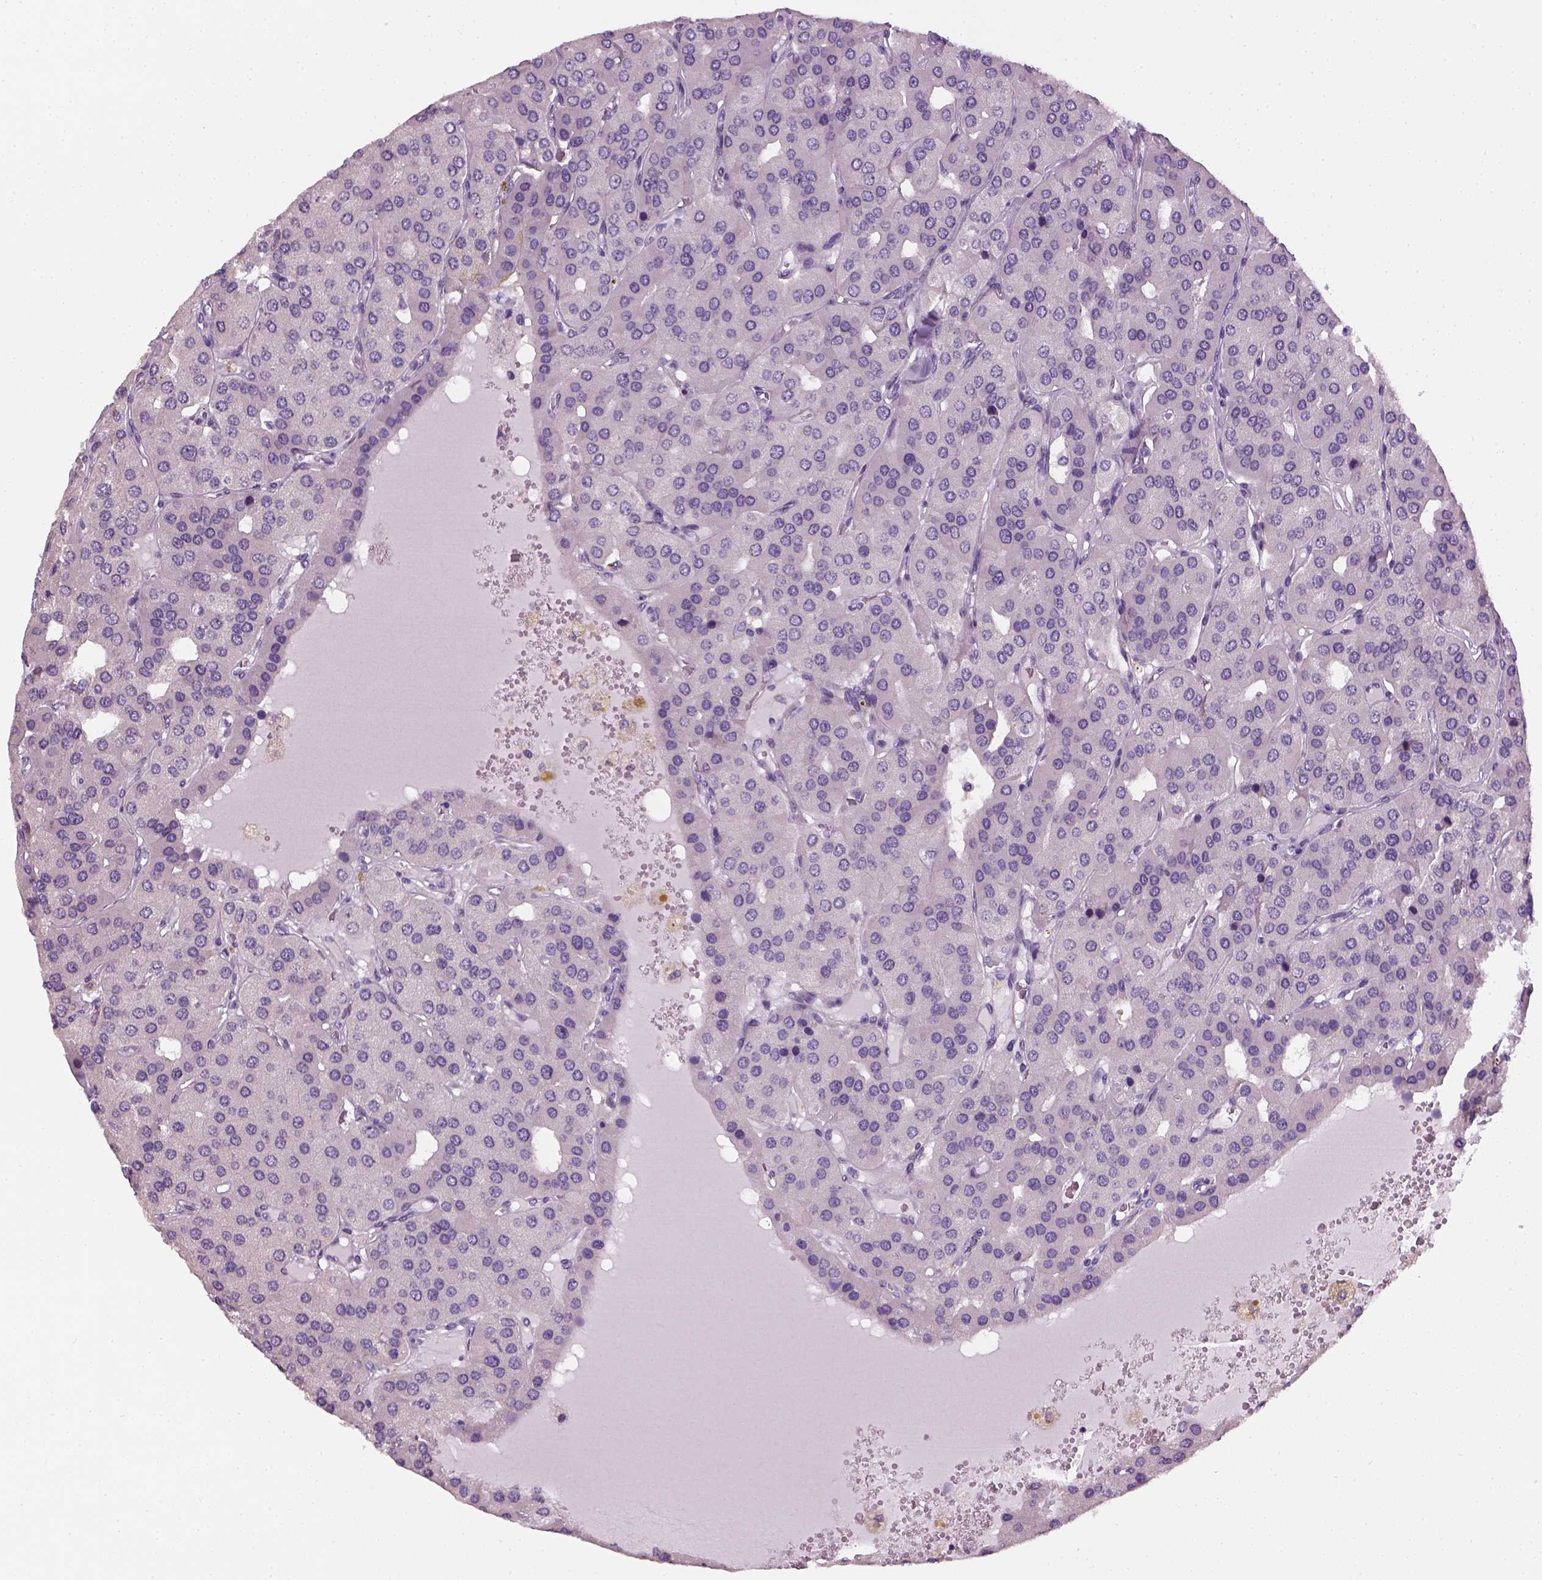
{"staining": {"intensity": "negative", "quantity": "none", "location": "none"}, "tissue": "parathyroid gland", "cell_type": "Glandular cells", "image_type": "normal", "snomed": [{"axis": "morphology", "description": "Normal tissue, NOS"}, {"axis": "morphology", "description": "Adenoma, NOS"}, {"axis": "topography", "description": "Parathyroid gland"}], "caption": "A high-resolution image shows IHC staining of benign parathyroid gland, which demonstrates no significant staining in glandular cells. (DAB (3,3'-diaminobenzidine) immunohistochemistry (IHC), high magnification).", "gene": "ELOVL3", "patient": {"sex": "female", "age": 86}}